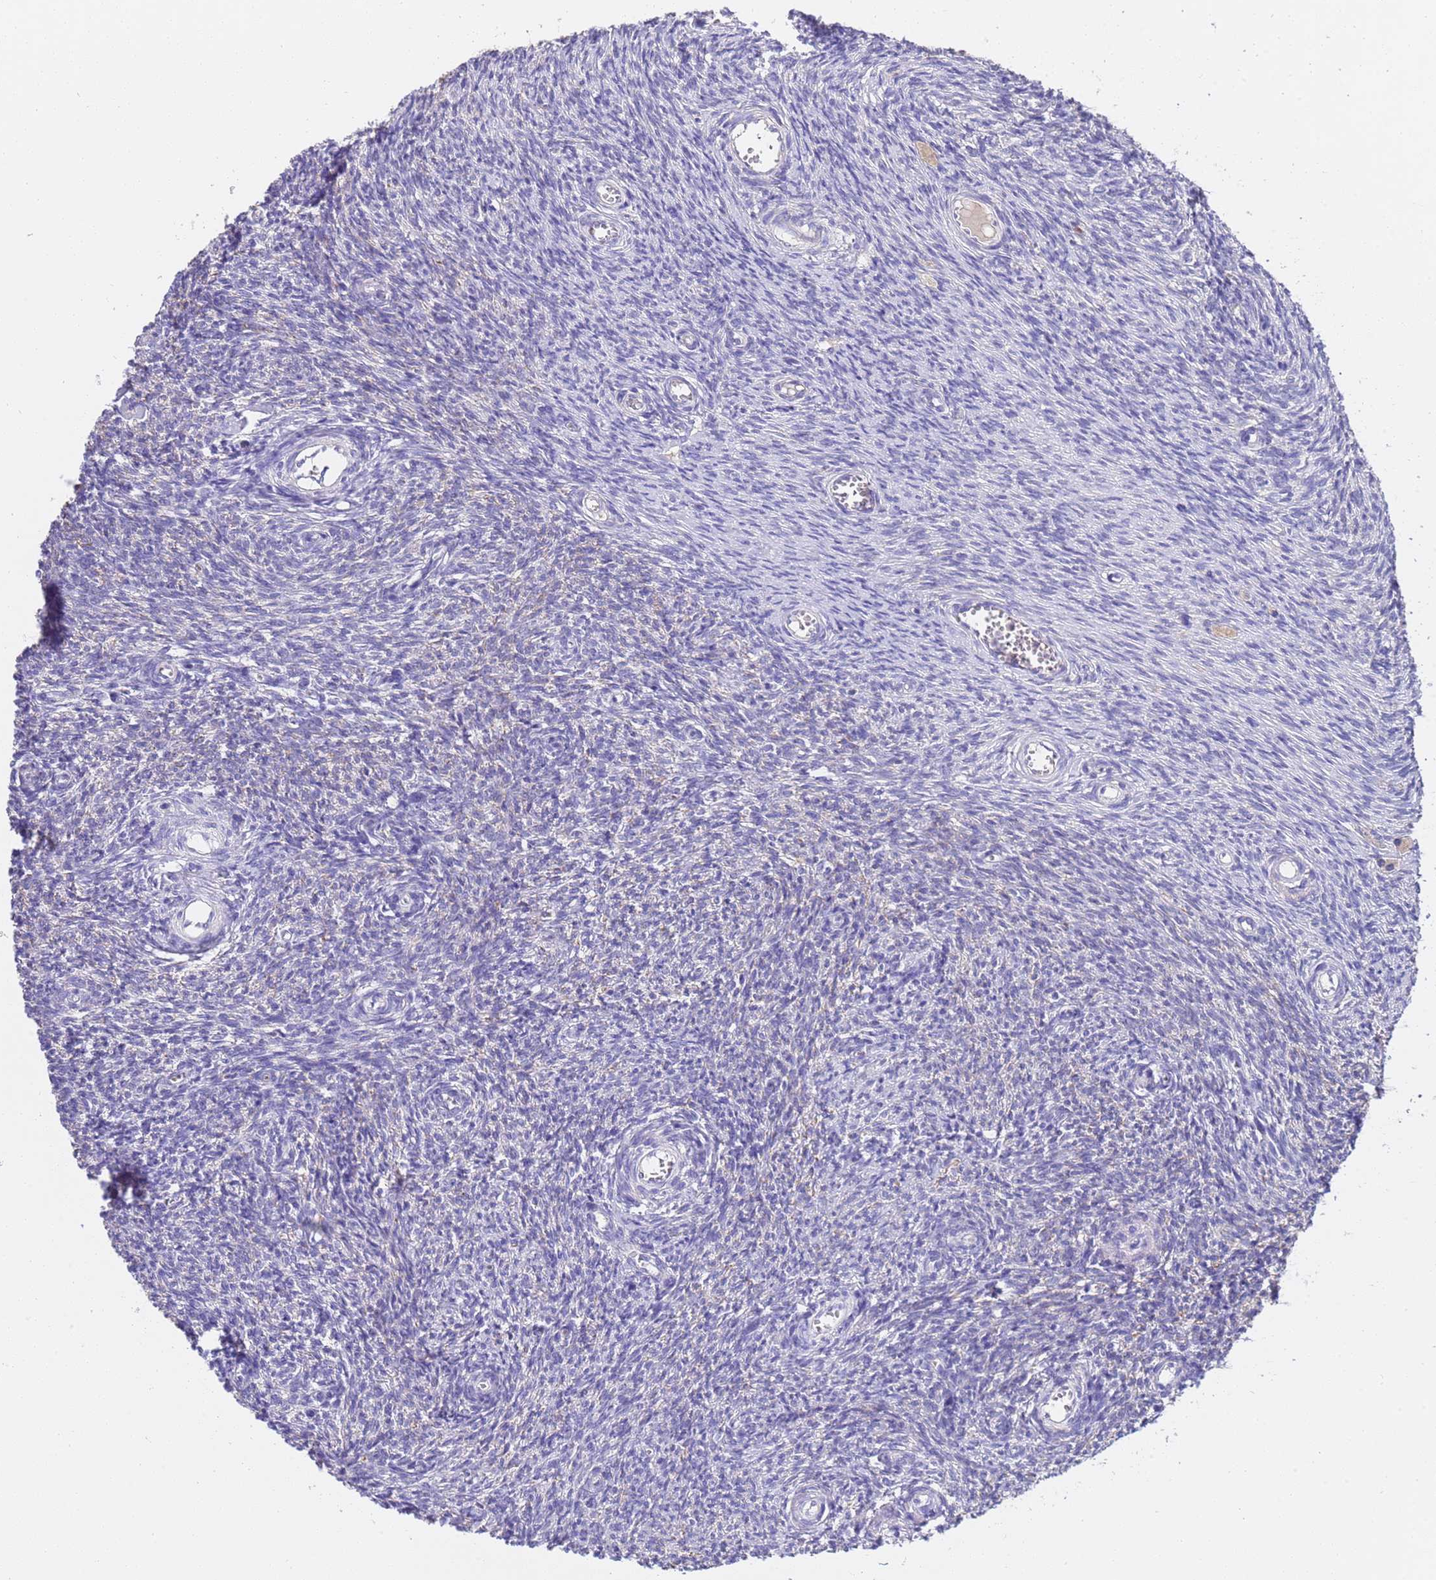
{"staining": {"intensity": "negative", "quantity": "none", "location": "none"}, "tissue": "ovary", "cell_type": "Ovarian stroma cells", "image_type": "normal", "snomed": [{"axis": "morphology", "description": "Normal tissue, NOS"}, {"axis": "topography", "description": "Ovary"}], "caption": "This is a histopathology image of immunohistochemistry (IHC) staining of unremarkable ovary, which shows no positivity in ovarian stroma cells.", "gene": "SLC24A3", "patient": {"sex": "female", "age": 44}}